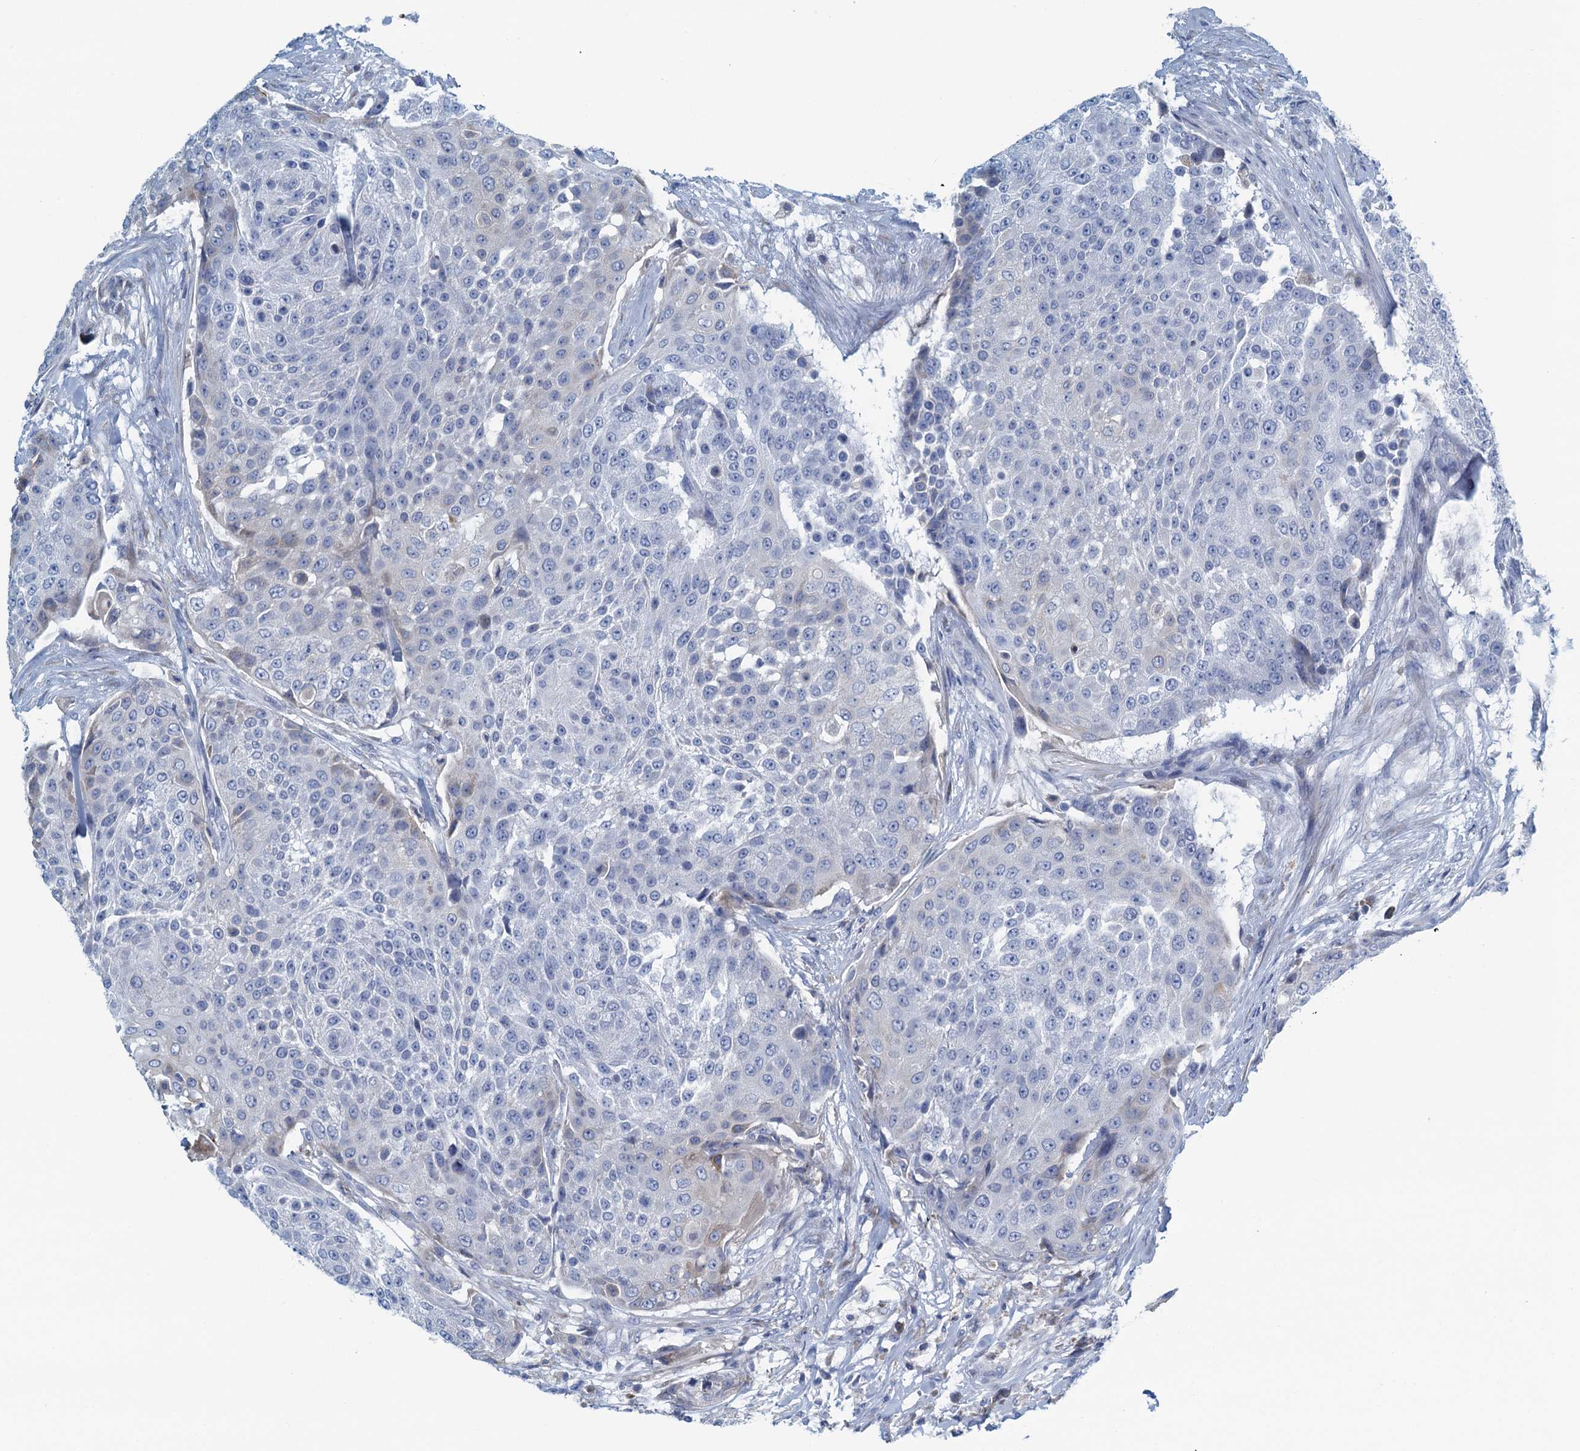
{"staining": {"intensity": "negative", "quantity": "none", "location": "none"}, "tissue": "urothelial cancer", "cell_type": "Tumor cells", "image_type": "cancer", "snomed": [{"axis": "morphology", "description": "Urothelial carcinoma, High grade"}, {"axis": "topography", "description": "Urinary bladder"}], "caption": "Tumor cells are negative for brown protein staining in urothelial carcinoma (high-grade). The staining is performed using DAB brown chromogen with nuclei counter-stained in using hematoxylin.", "gene": "C10orf88", "patient": {"sex": "female", "age": 63}}